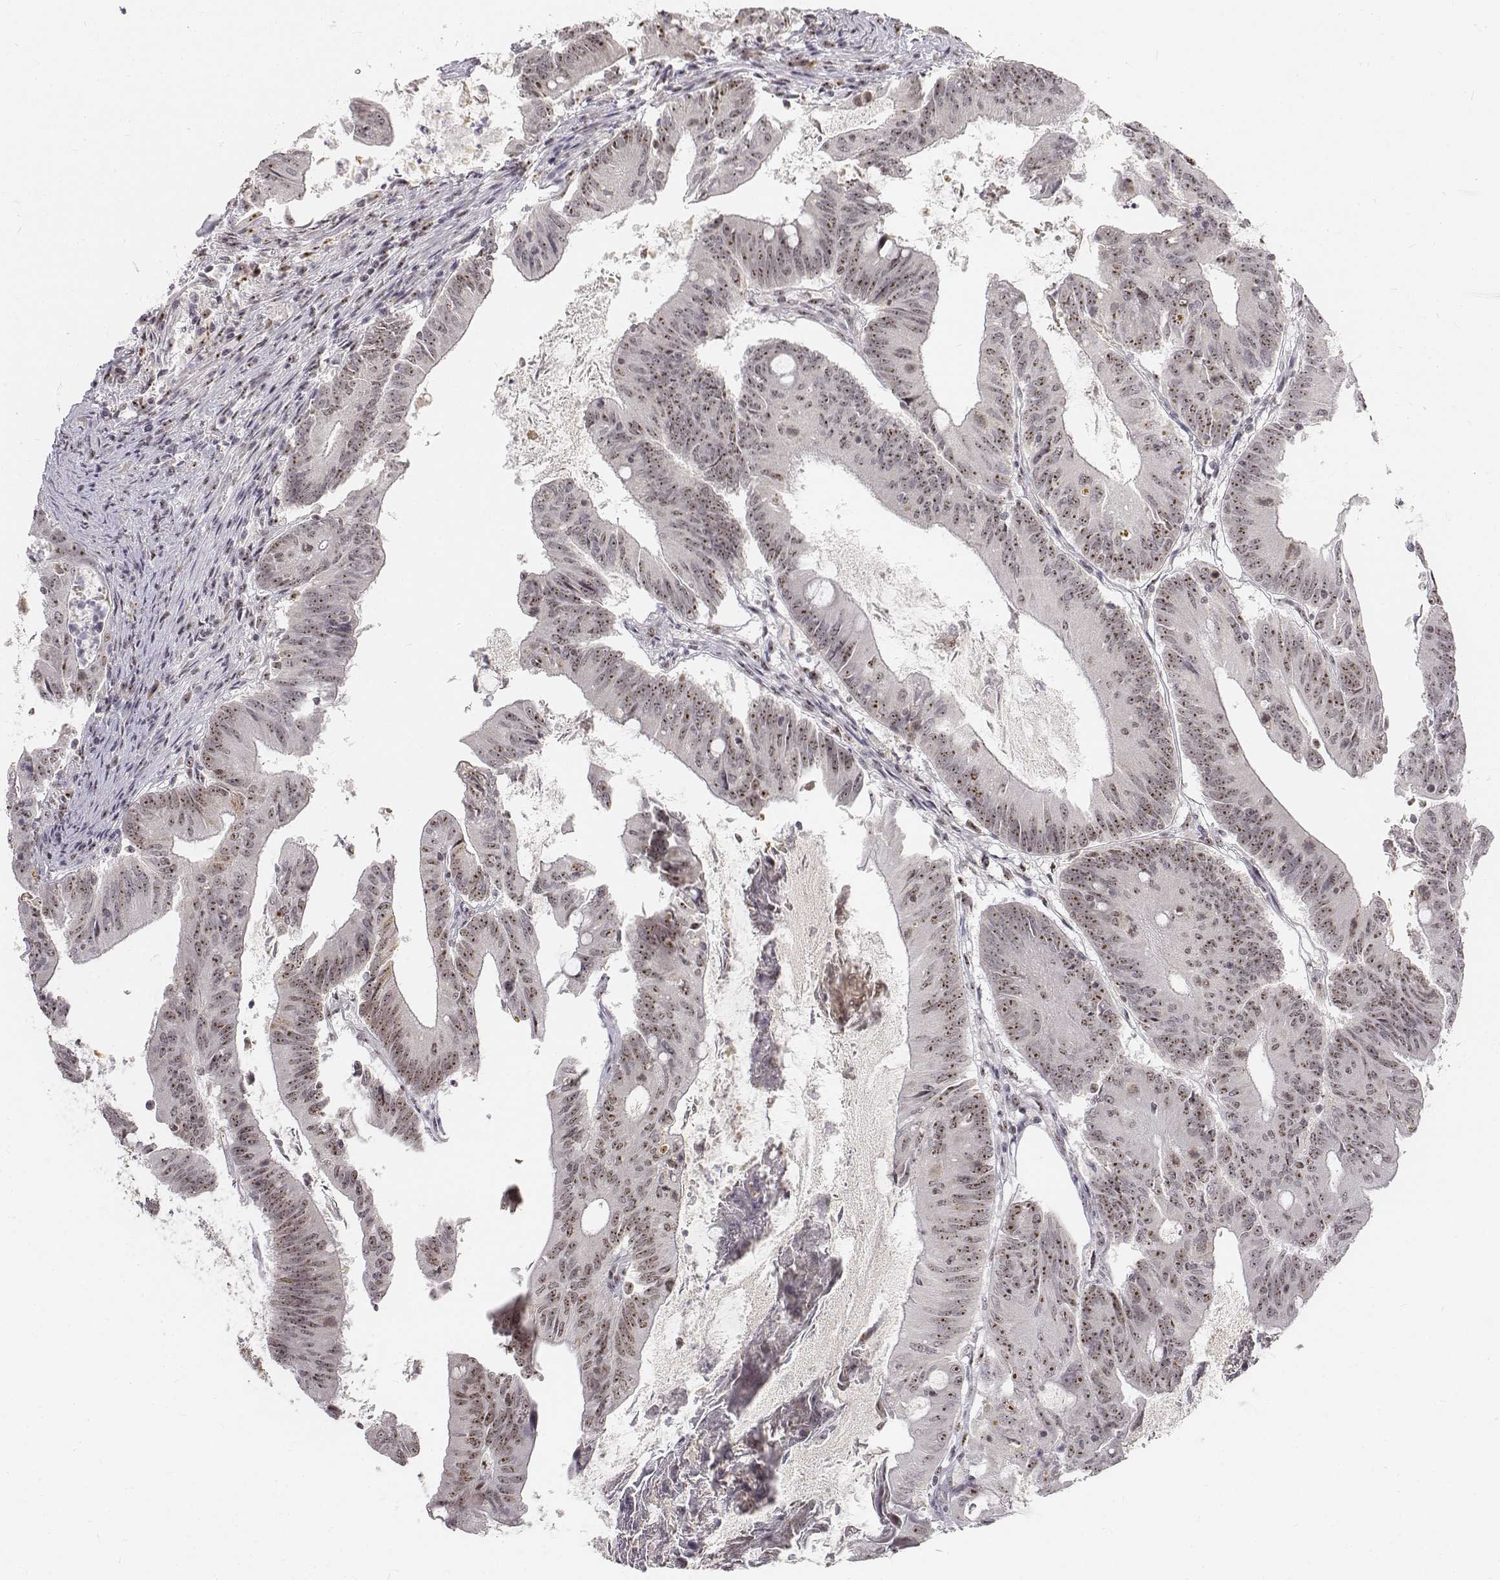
{"staining": {"intensity": "weak", "quantity": ">75%", "location": "nuclear"}, "tissue": "colorectal cancer", "cell_type": "Tumor cells", "image_type": "cancer", "snomed": [{"axis": "morphology", "description": "Adenocarcinoma, NOS"}, {"axis": "topography", "description": "Colon"}], "caption": "Immunohistochemical staining of colorectal adenocarcinoma reveals low levels of weak nuclear expression in approximately >75% of tumor cells.", "gene": "PHF6", "patient": {"sex": "female", "age": 70}}